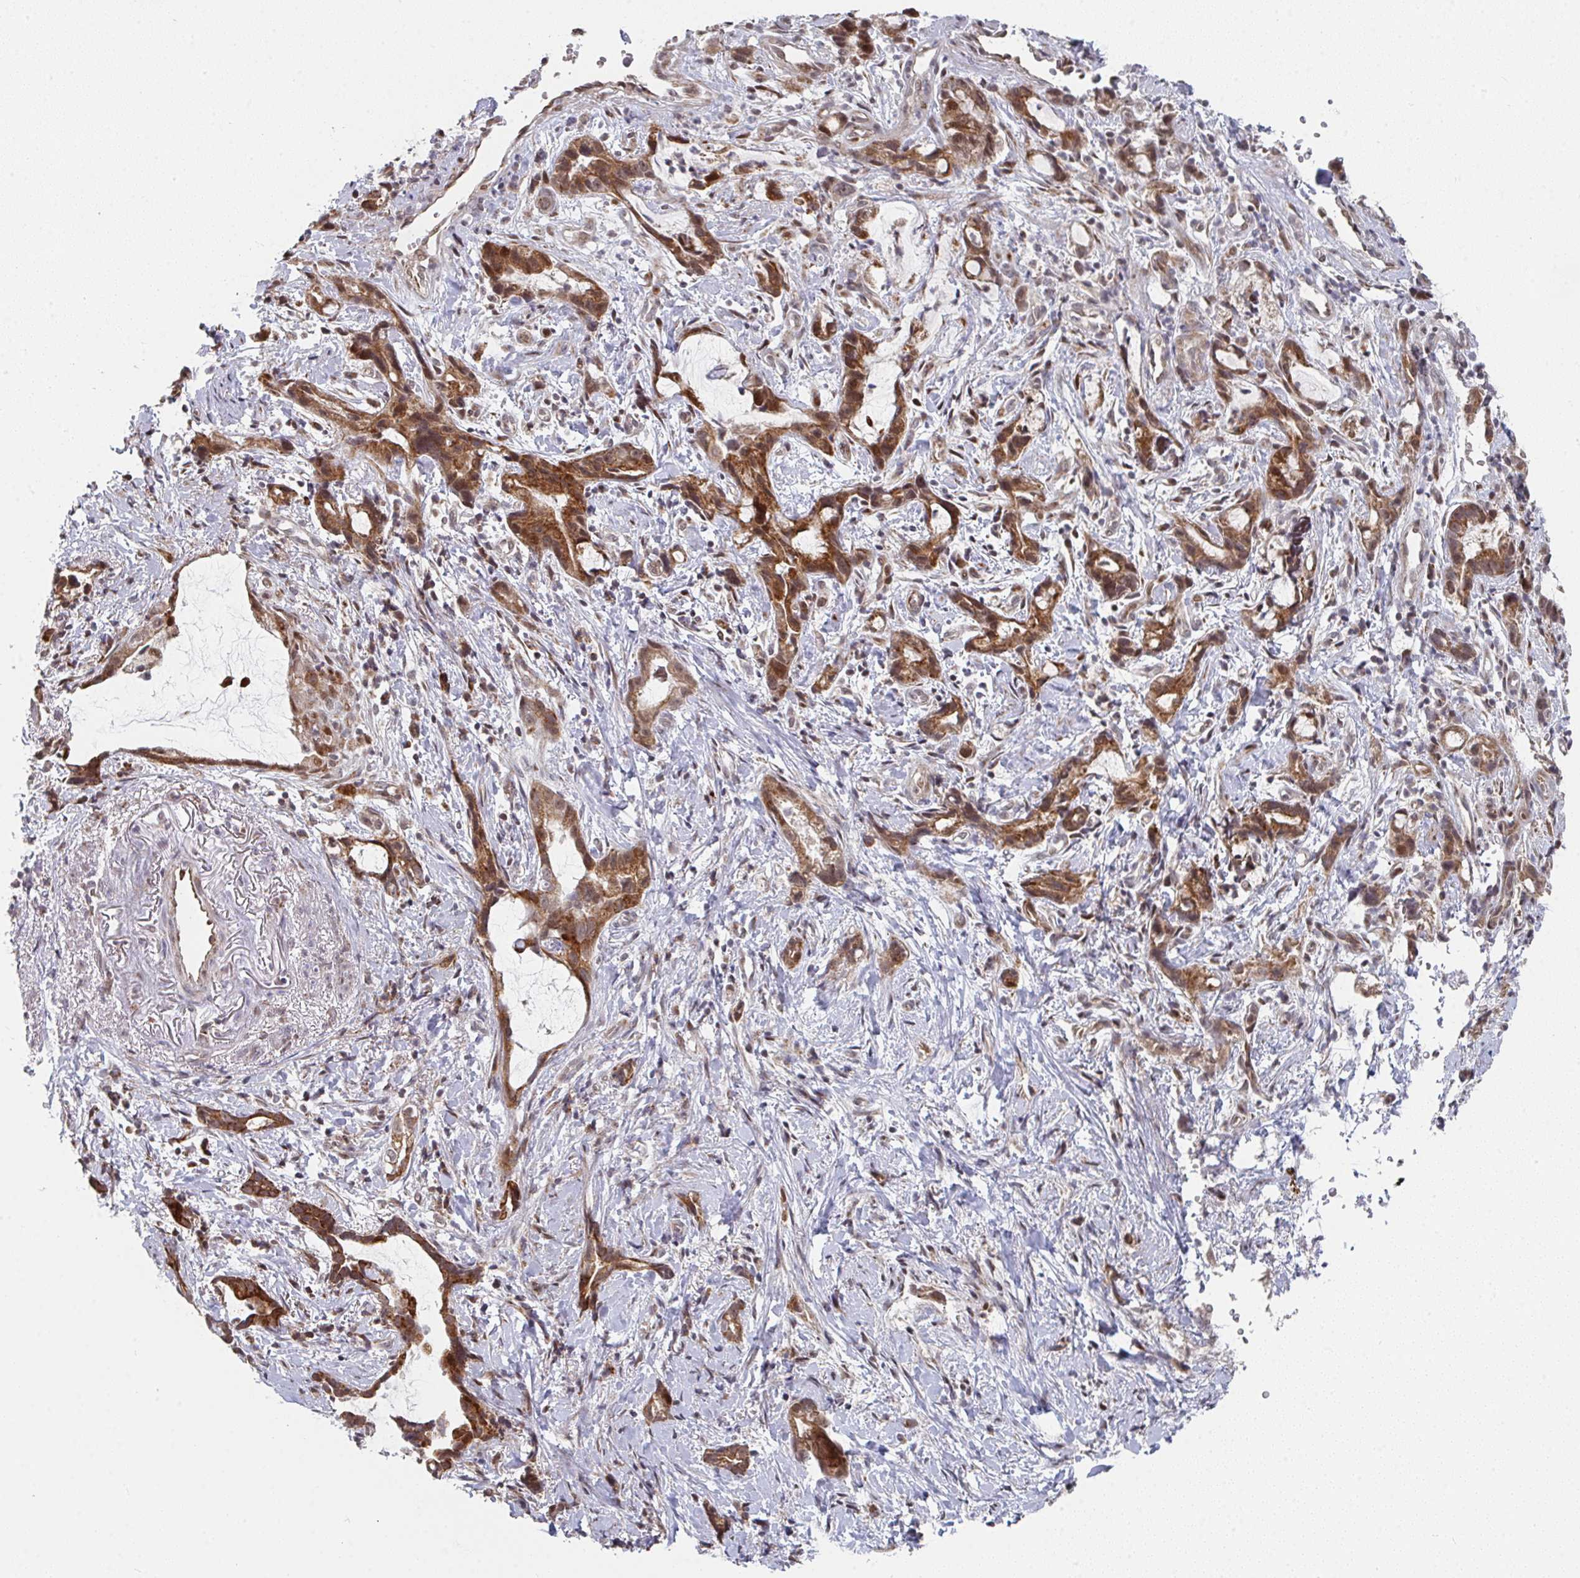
{"staining": {"intensity": "strong", "quantity": ">75%", "location": "cytoplasmic/membranous,nuclear"}, "tissue": "stomach cancer", "cell_type": "Tumor cells", "image_type": "cancer", "snomed": [{"axis": "morphology", "description": "Adenocarcinoma, NOS"}, {"axis": "topography", "description": "Stomach"}], "caption": "A brown stain labels strong cytoplasmic/membranous and nuclear positivity of a protein in human adenocarcinoma (stomach) tumor cells.", "gene": "RBBP5", "patient": {"sex": "male", "age": 55}}